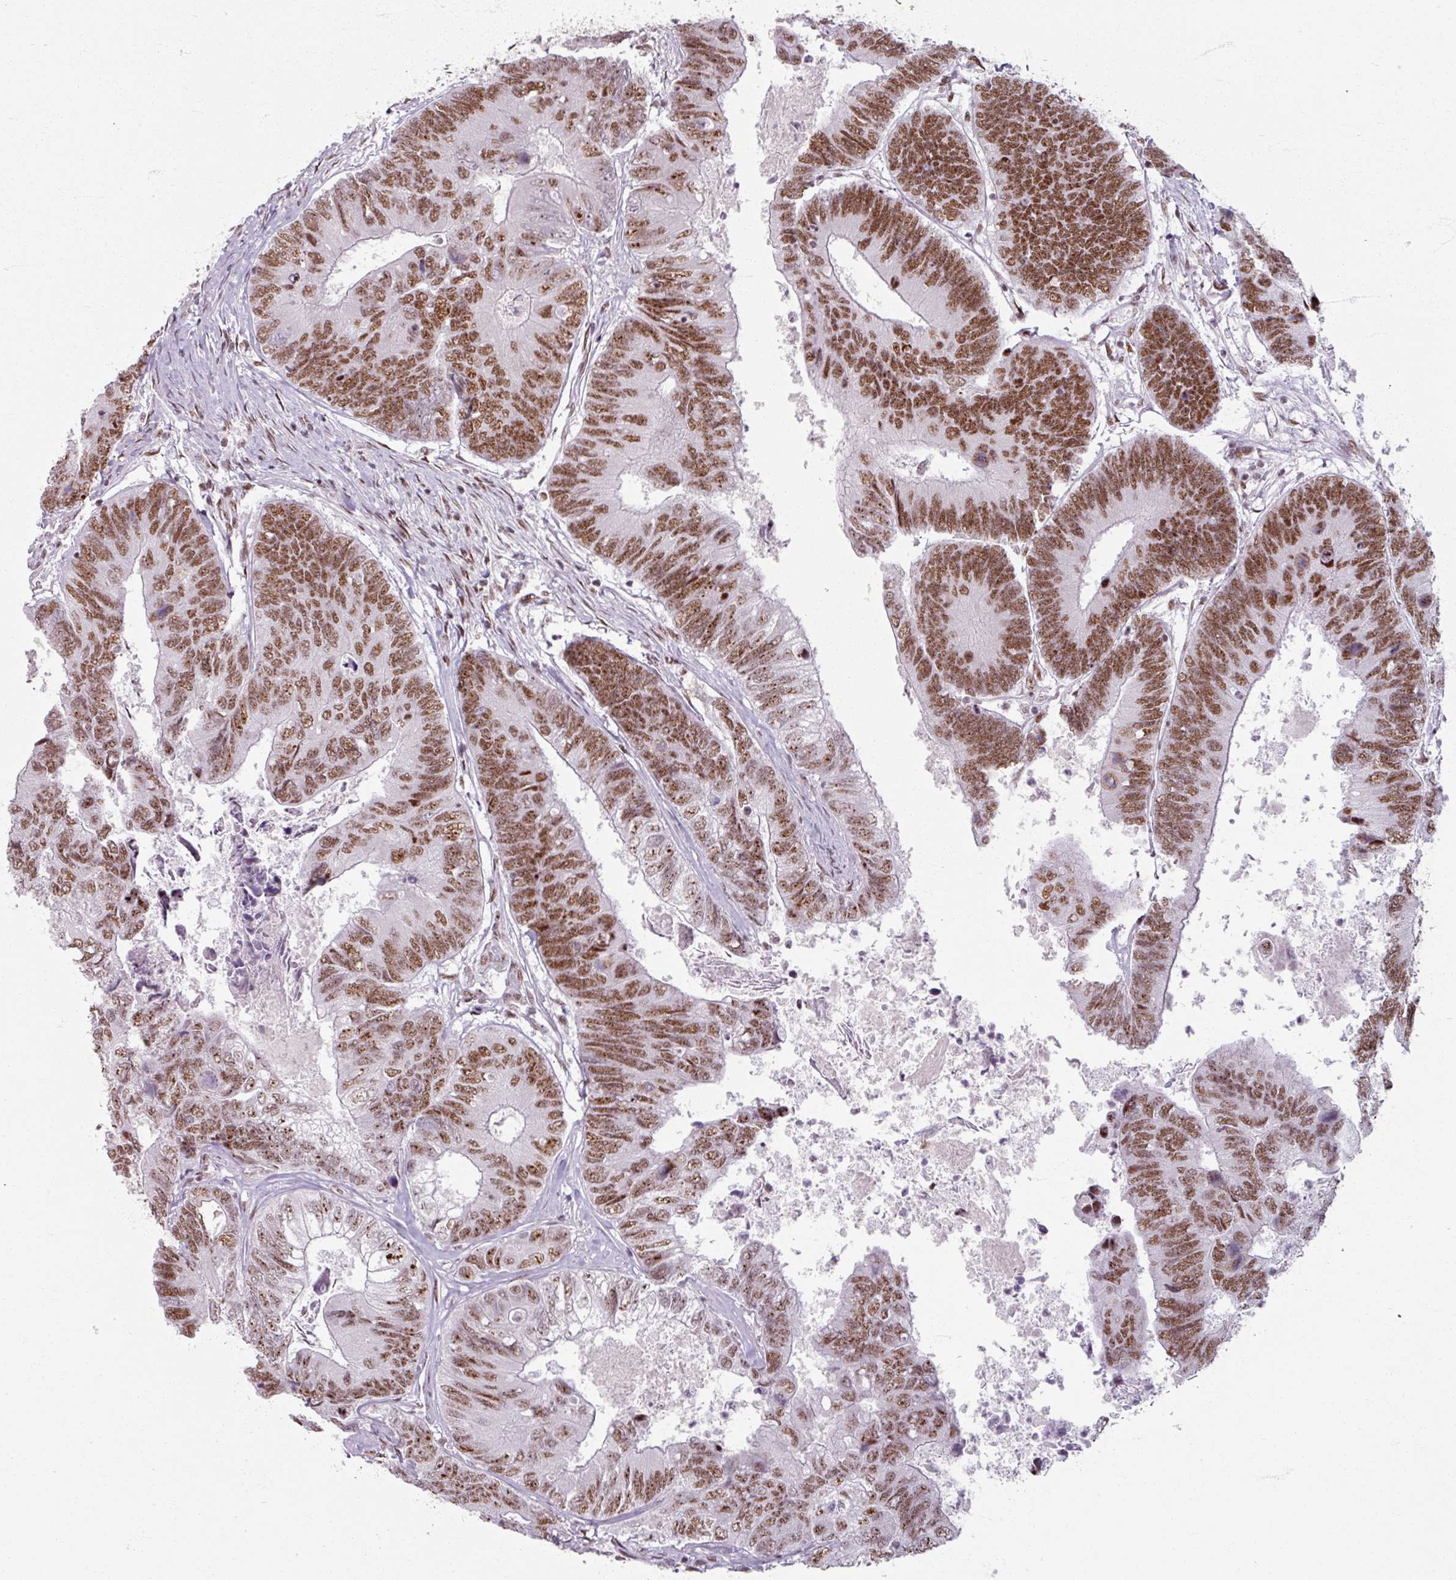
{"staining": {"intensity": "moderate", "quantity": ">75%", "location": "nuclear"}, "tissue": "colorectal cancer", "cell_type": "Tumor cells", "image_type": "cancer", "snomed": [{"axis": "morphology", "description": "Adenocarcinoma, NOS"}, {"axis": "topography", "description": "Colon"}], "caption": "Human colorectal cancer stained with a brown dye reveals moderate nuclear positive staining in approximately >75% of tumor cells.", "gene": "ADAR", "patient": {"sex": "female", "age": 67}}